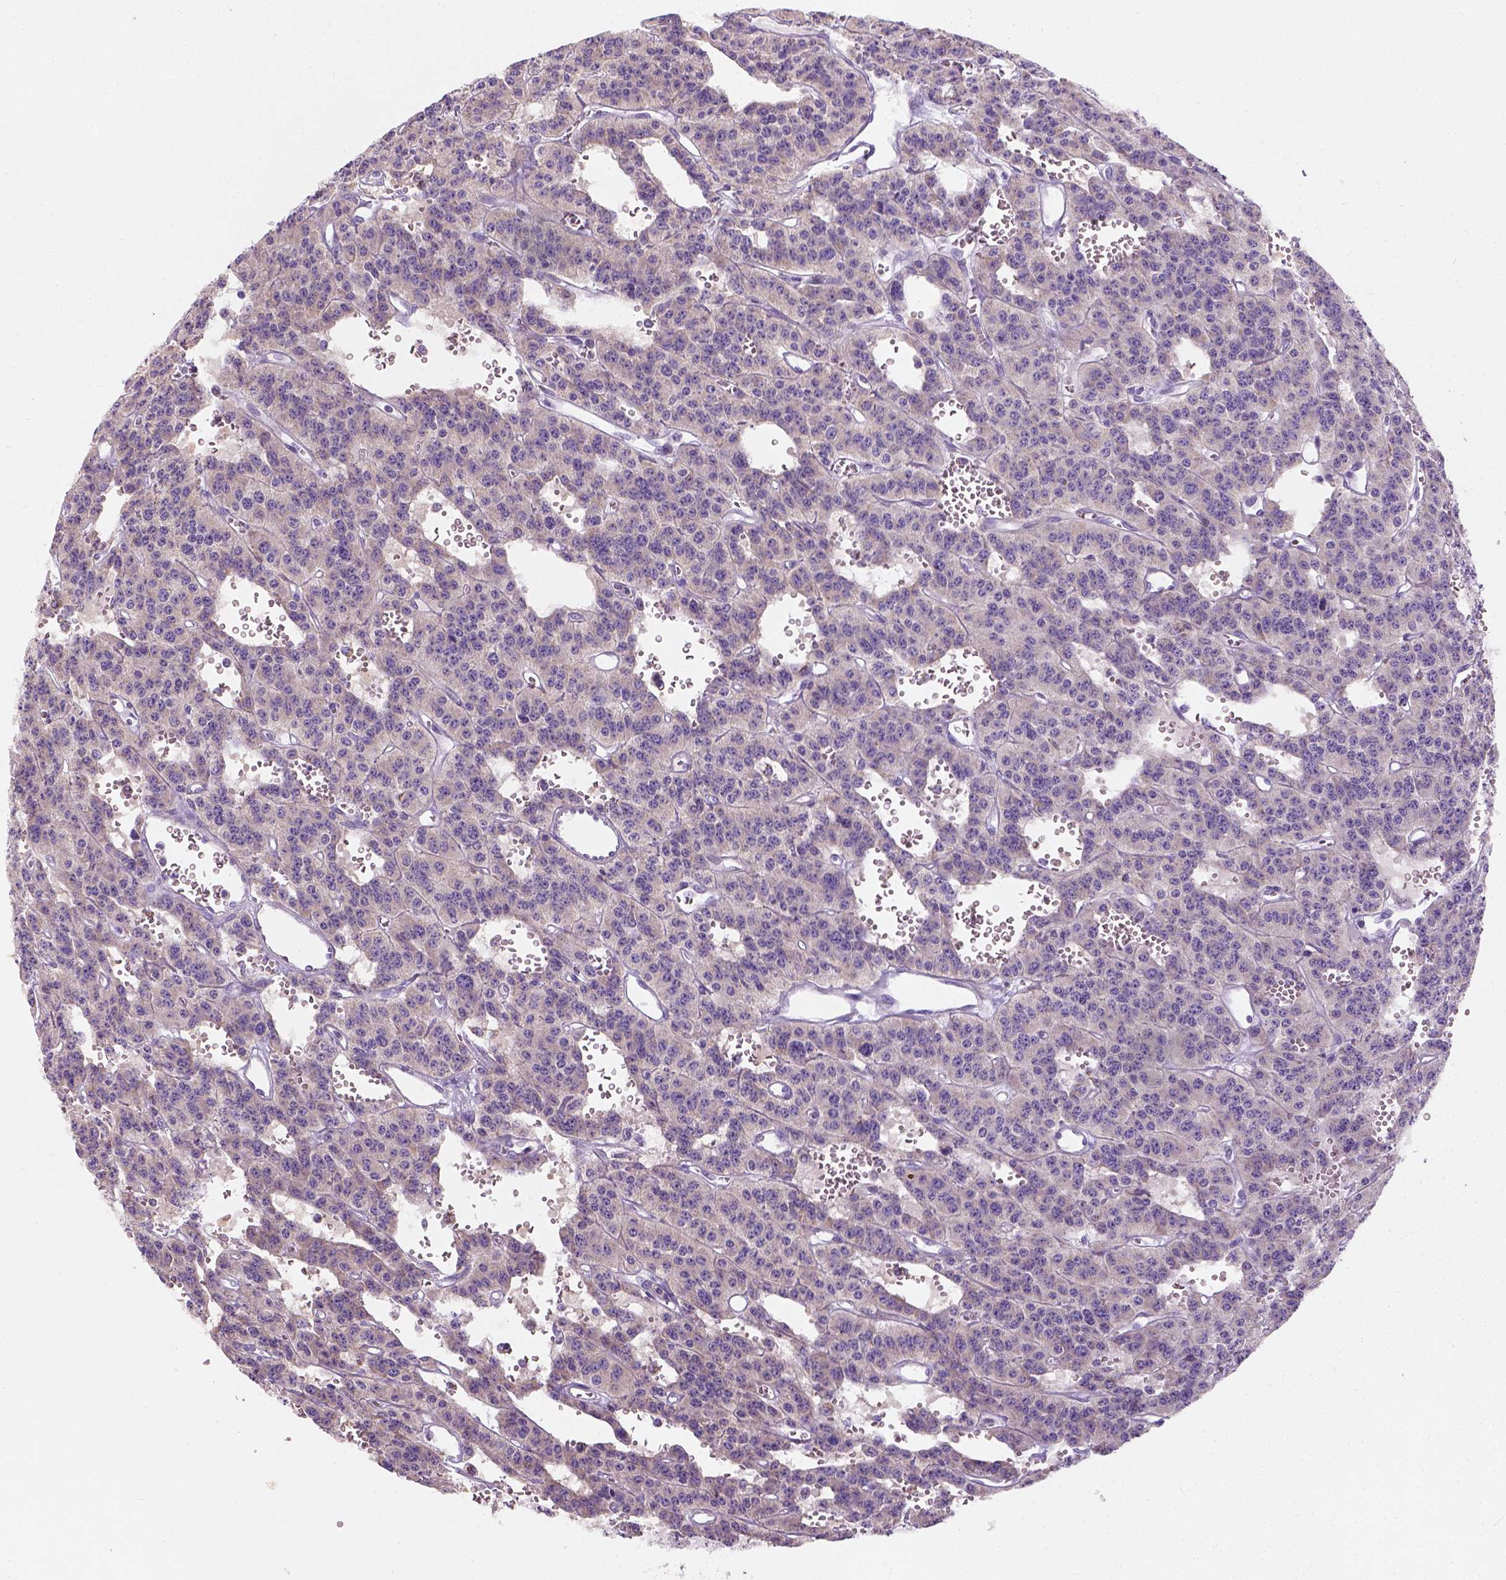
{"staining": {"intensity": "negative", "quantity": "none", "location": "none"}, "tissue": "carcinoid", "cell_type": "Tumor cells", "image_type": "cancer", "snomed": [{"axis": "morphology", "description": "Carcinoid, malignant, NOS"}, {"axis": "topography", "description": "Lung"}], "caption": "Human carcinoid stained for a protein using immunohistochemistry reveals no positivity in tumor cells.", "gene": "CHODL", "patient": {"sex": "female", "age": 71}}